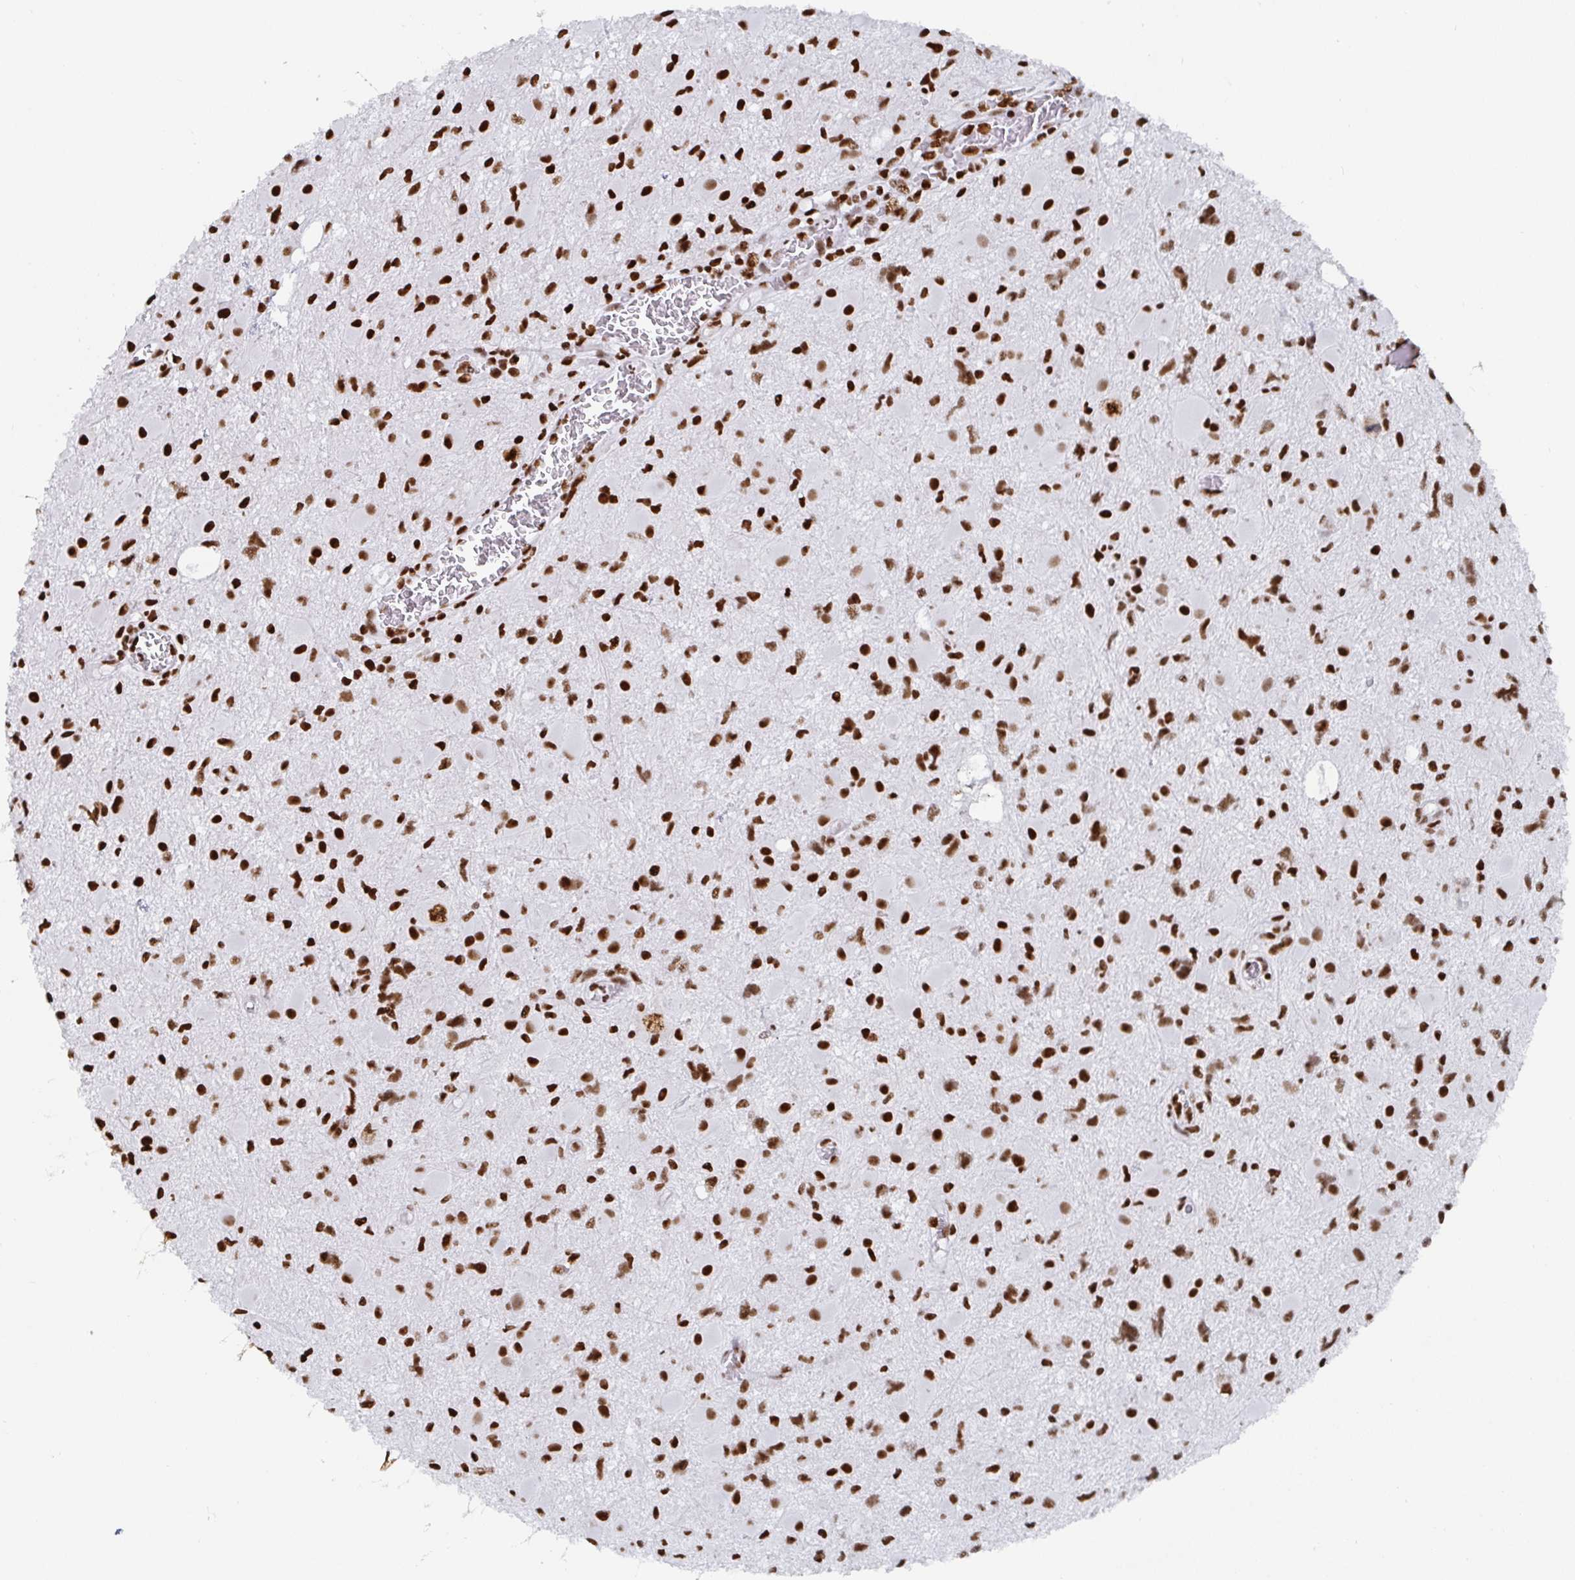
{"staining": {"intensity": "strong", "quantity": ">75%", "location": "nuclear"}, "tissue": "glioma", "cell_type": "Tumor cells", "image_type": "cancer", "snomed": [{"axis": "morphology", "description": "Glioma, malignant, High grade"}, {"axis": "topography", "description": "Brain"}], "caption": "Immunohistochemical staining of glioma displays strong nuclear protein staining in approximately >75% of tumor cells.", "gene": "EWSR1", "patient": {"sex": "male", "age": 54}}